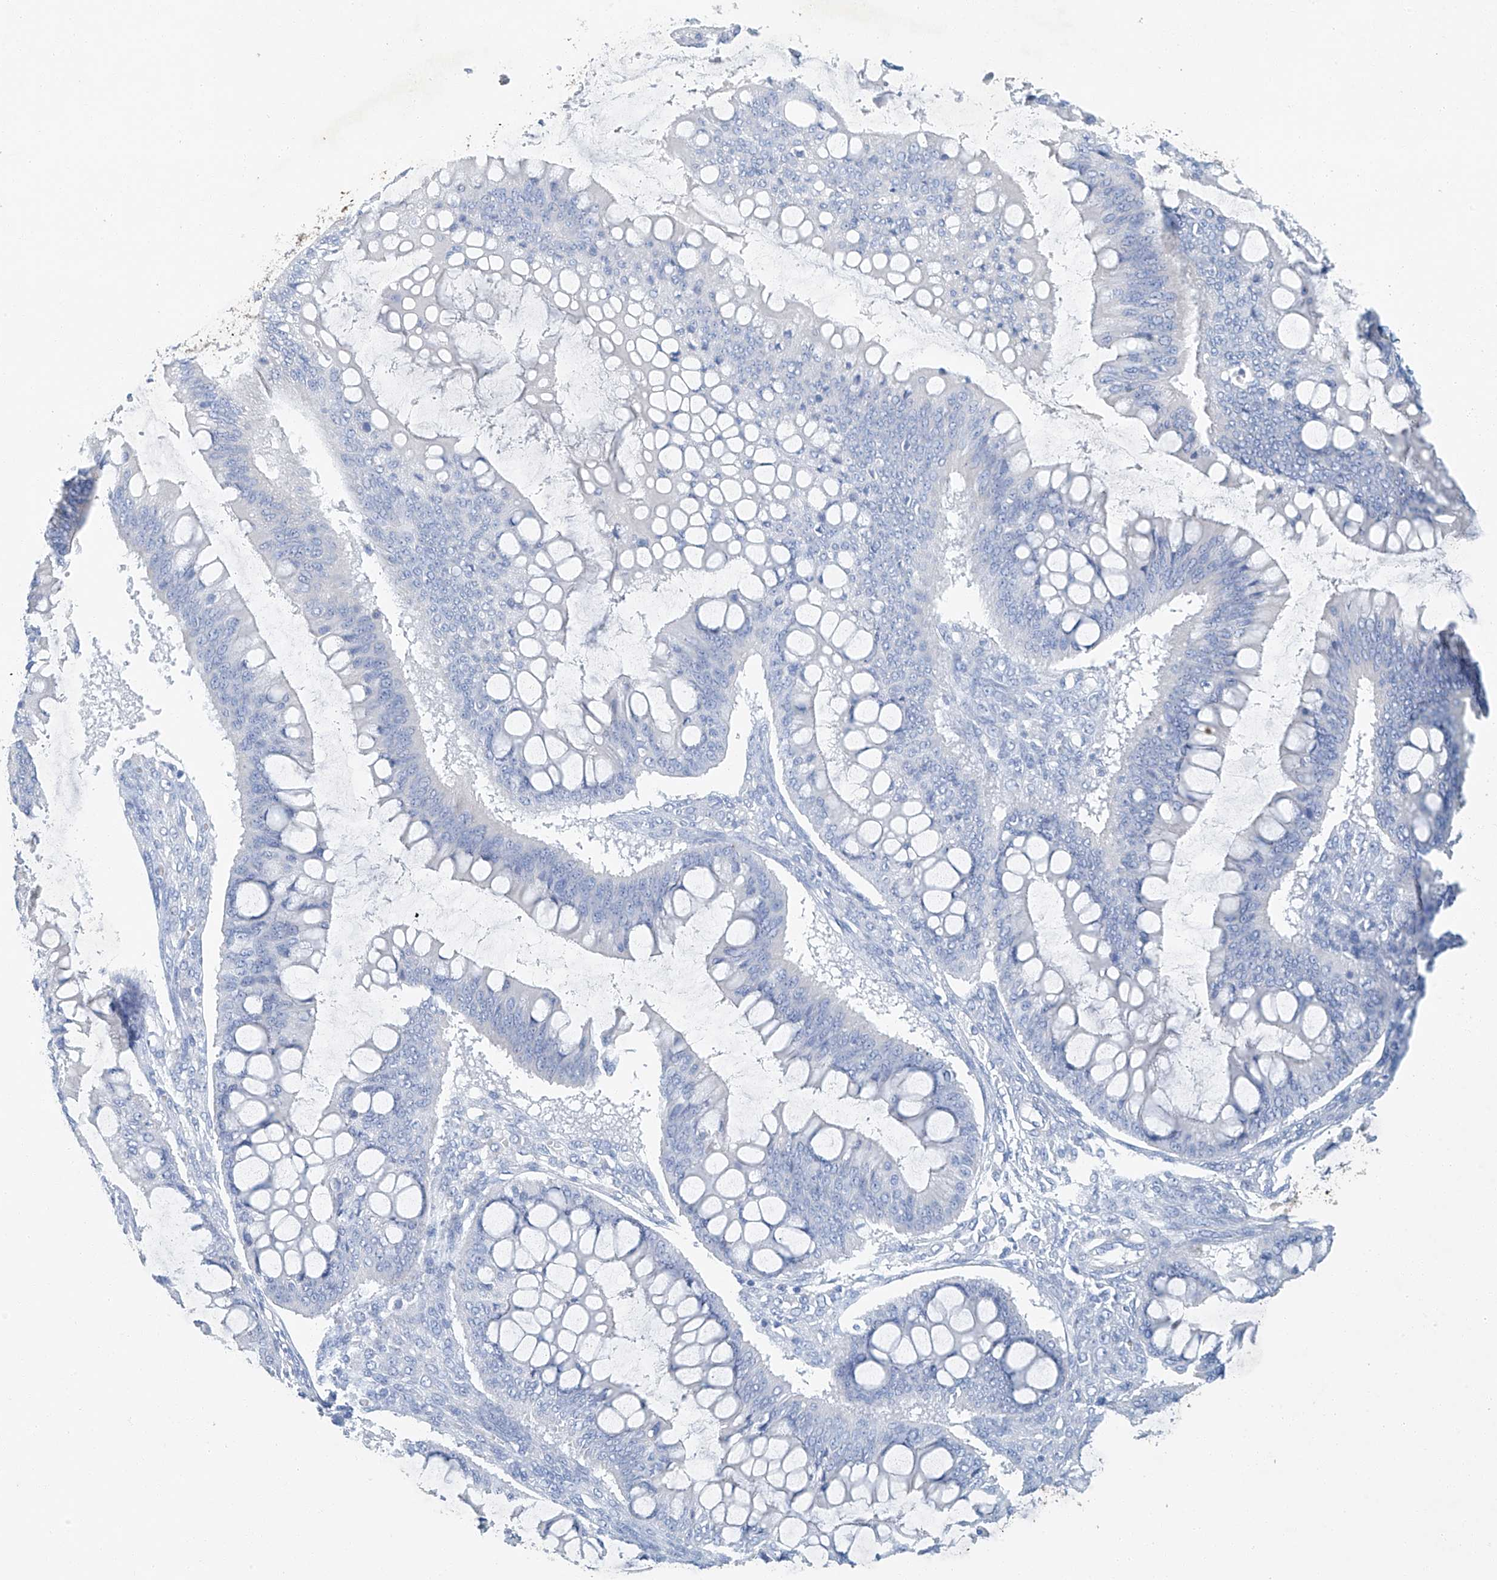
{"staining": {"intensity": "negative", "quantity": "none", "location": "none"}, "tissue": "ovarian cancer", "cell_type": "Tumor cells", "image_type": "cancer", "snomed": [{"axis": "morphology", "description": "Cystadenocarcinoma, mucinous, NOS"}, {"axis": "topography", "description": "Ovary"}], "caption": "A micrograph of human ovarian cancer is negative for staining in tumor cells.", "gene": "C1orf87", "patient": {"sex": "female", "age": 73}}